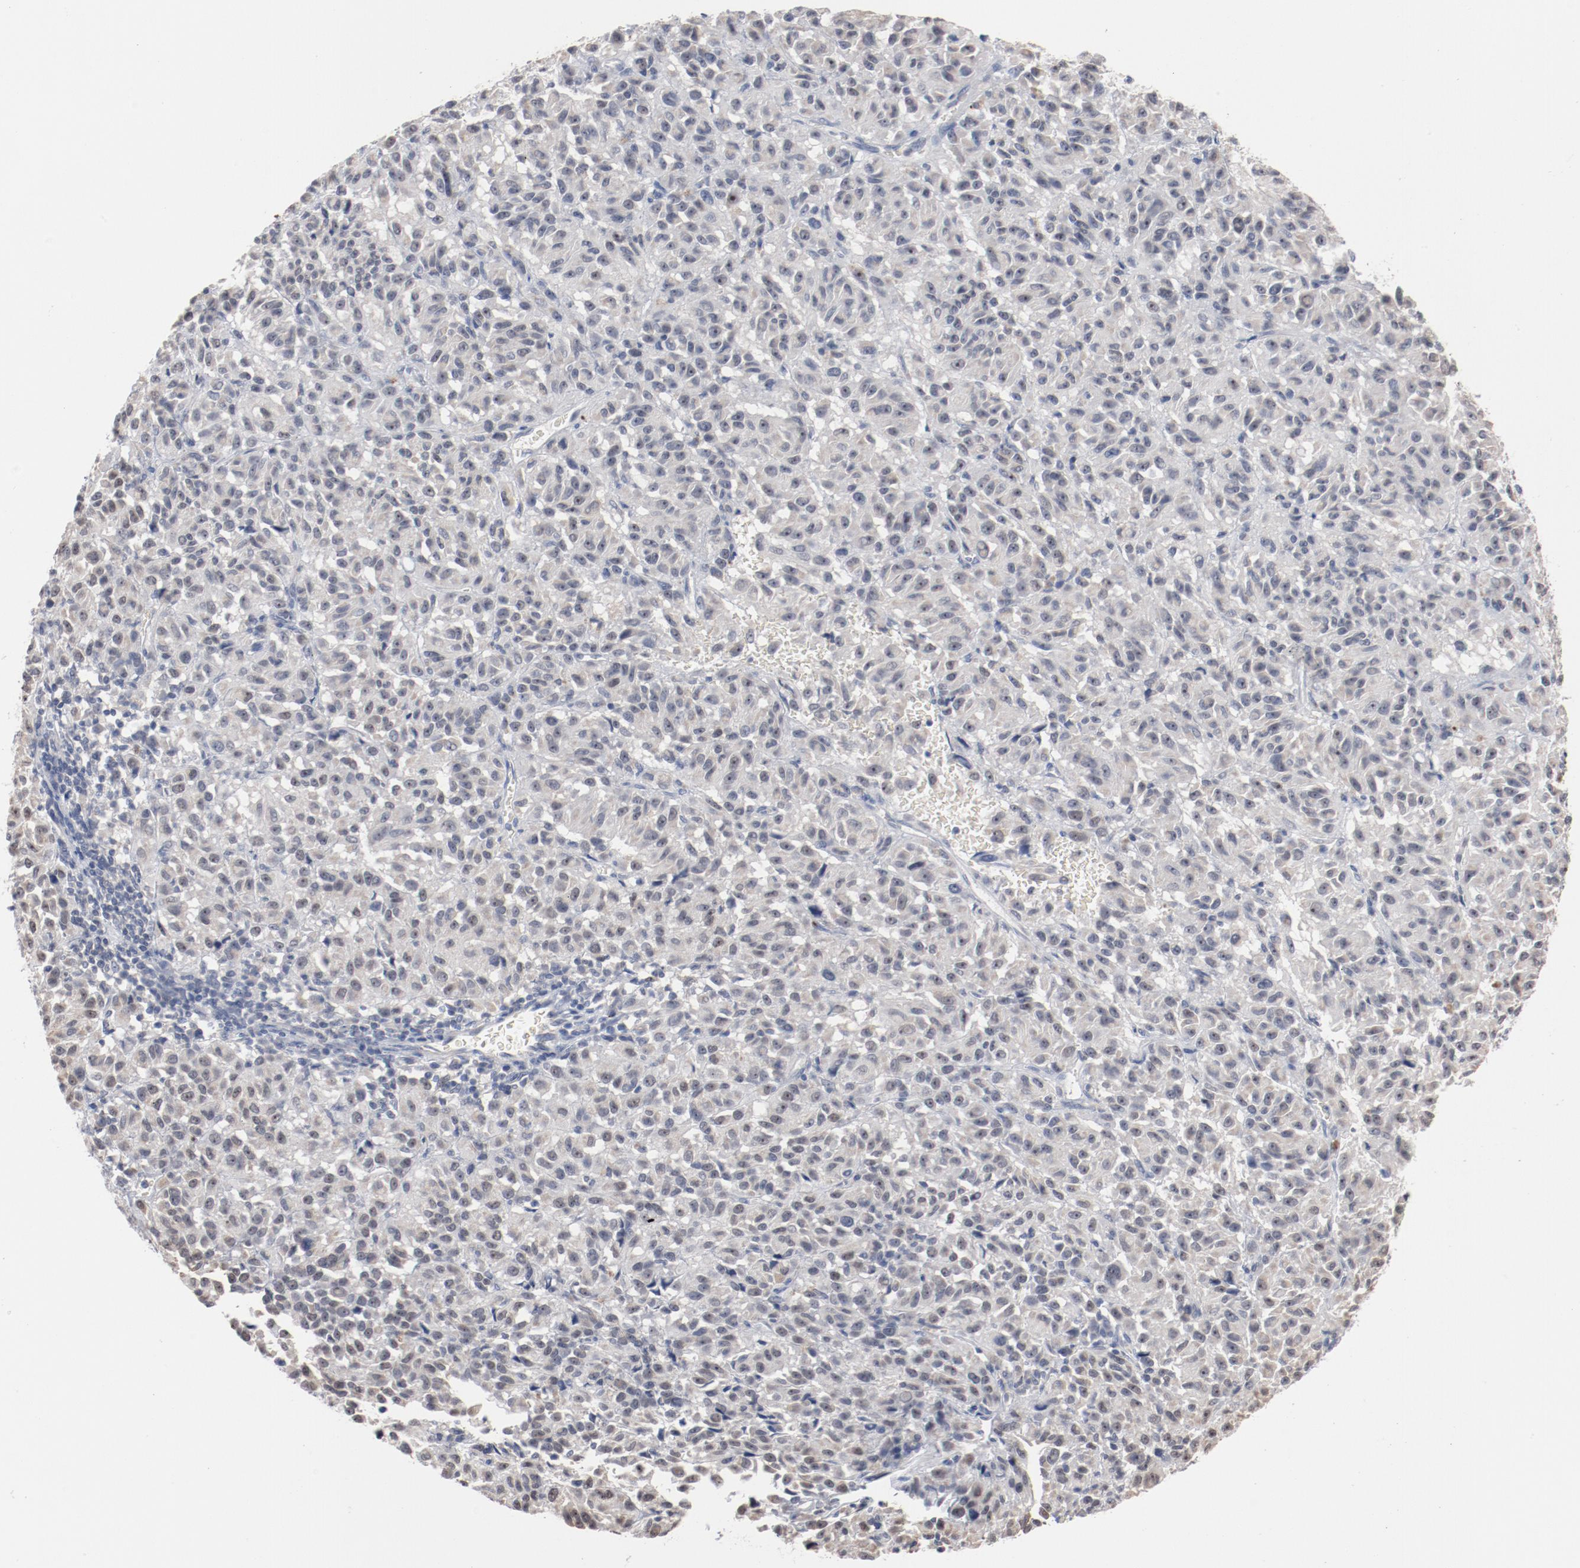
{"staining": {"intensity": "negative", "quantity": "none", "location": "none"}, "tissue": "melanoma", "cell_type": "Tumor cells", "image_type": "cancer", "snomed": [{"axis": "morphology", "description": "Malignant melanoma, Metastatic site"}, {"axis": "topography", "description": "Lung"}], "caption": "High power microscopy histopathology image of an immunohistochemistry image of melanoma, revealing no significant positivity in tumor cells.", "gene": "ERICH1", "patient": {"sex": "male", "age": 64}}